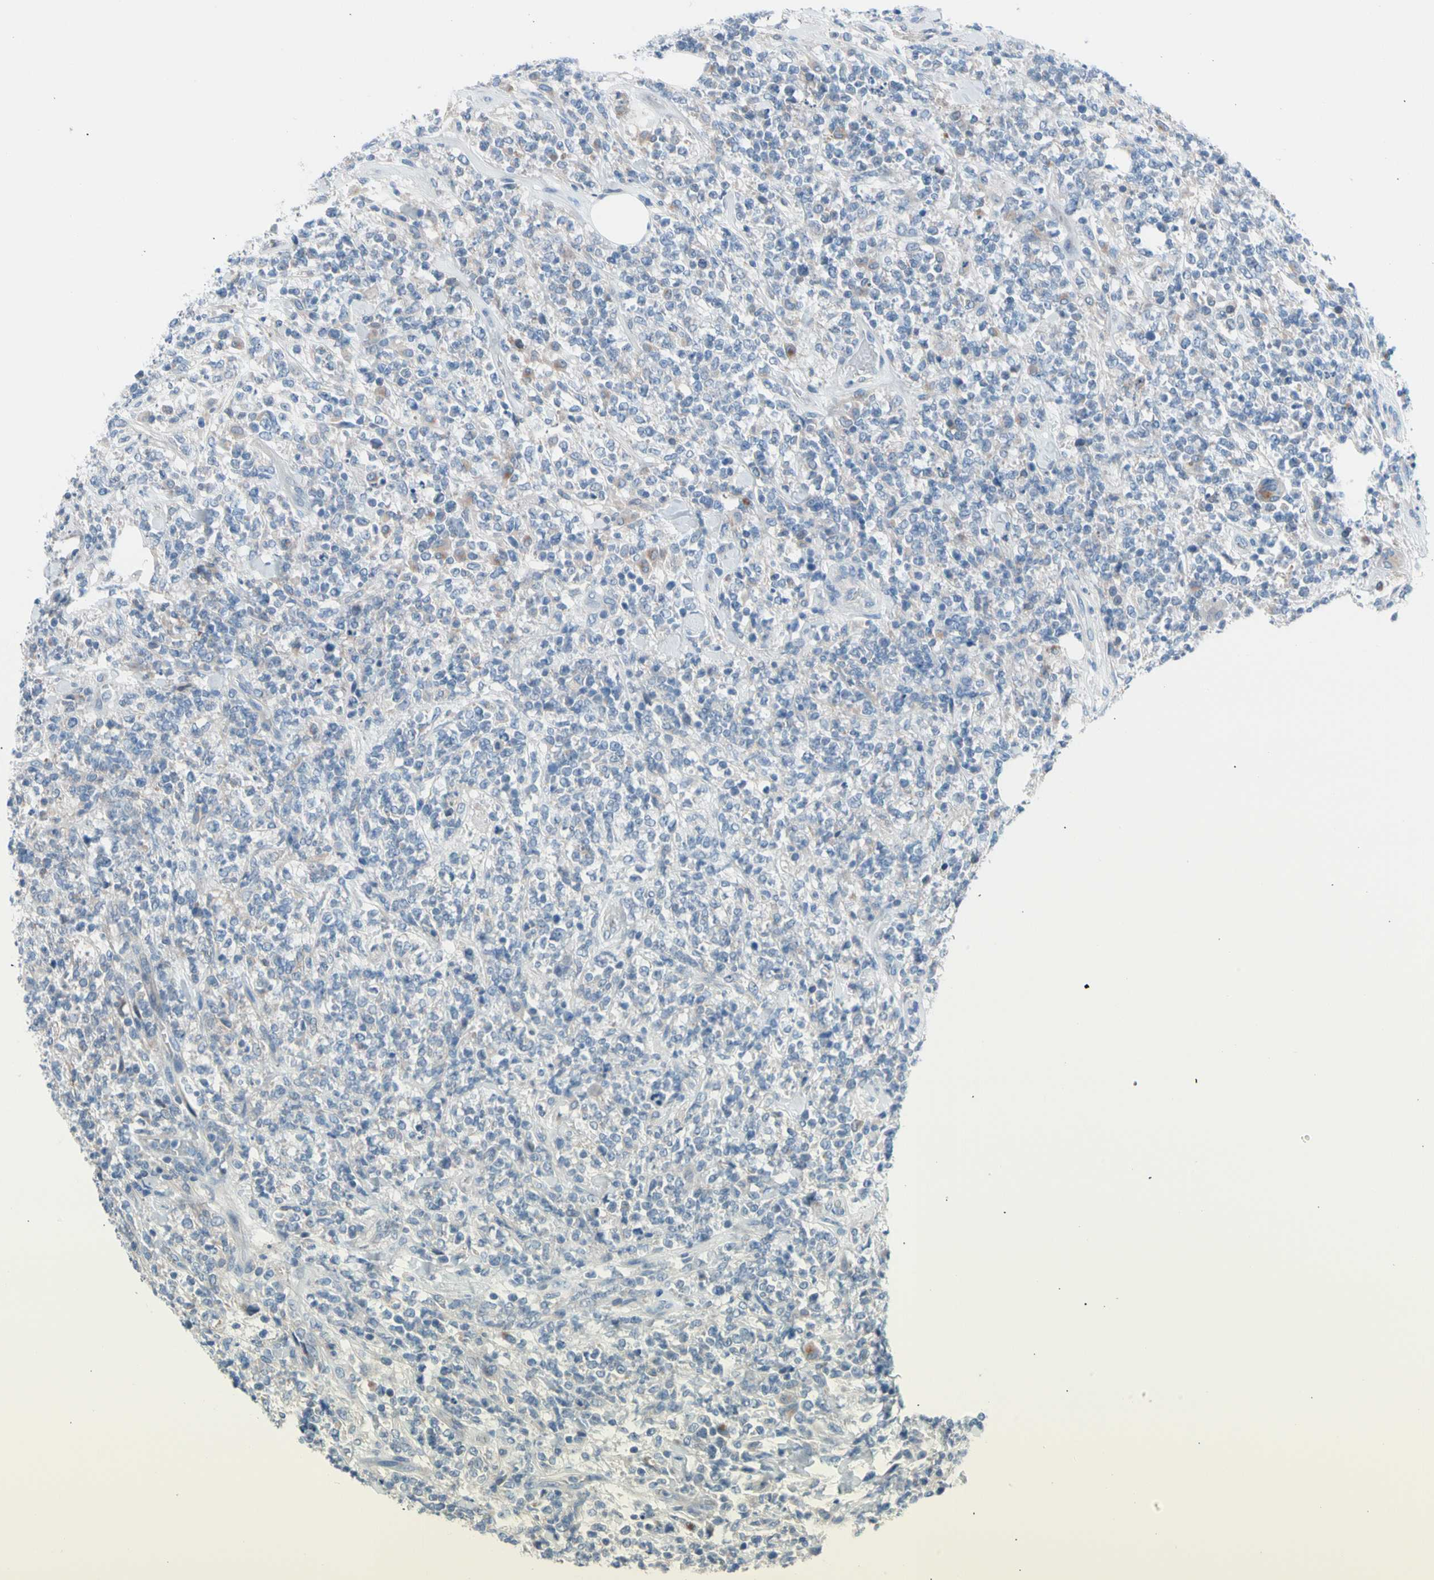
{"staining": {"intensity": "negative", "quantity": "none", "location": "none"}, "tissue": "lymphoma", "cell_type": "Tumor cells", "image_type": "cancer", "snomed": [{"axis": "morphology", "description": "Malignant lymphoma, non-Hodgkin's type, High grade"}, {"axis": "topography", "description": "Soft tissue"}], "caption": "DAB (3,3'-diaminobenzidine) immunohistochemical staining of lymphoma demonstrates no significant expression in tumor cells.", "gene": "CASQ1", "patient": {"sex": "male", "age": 18}}